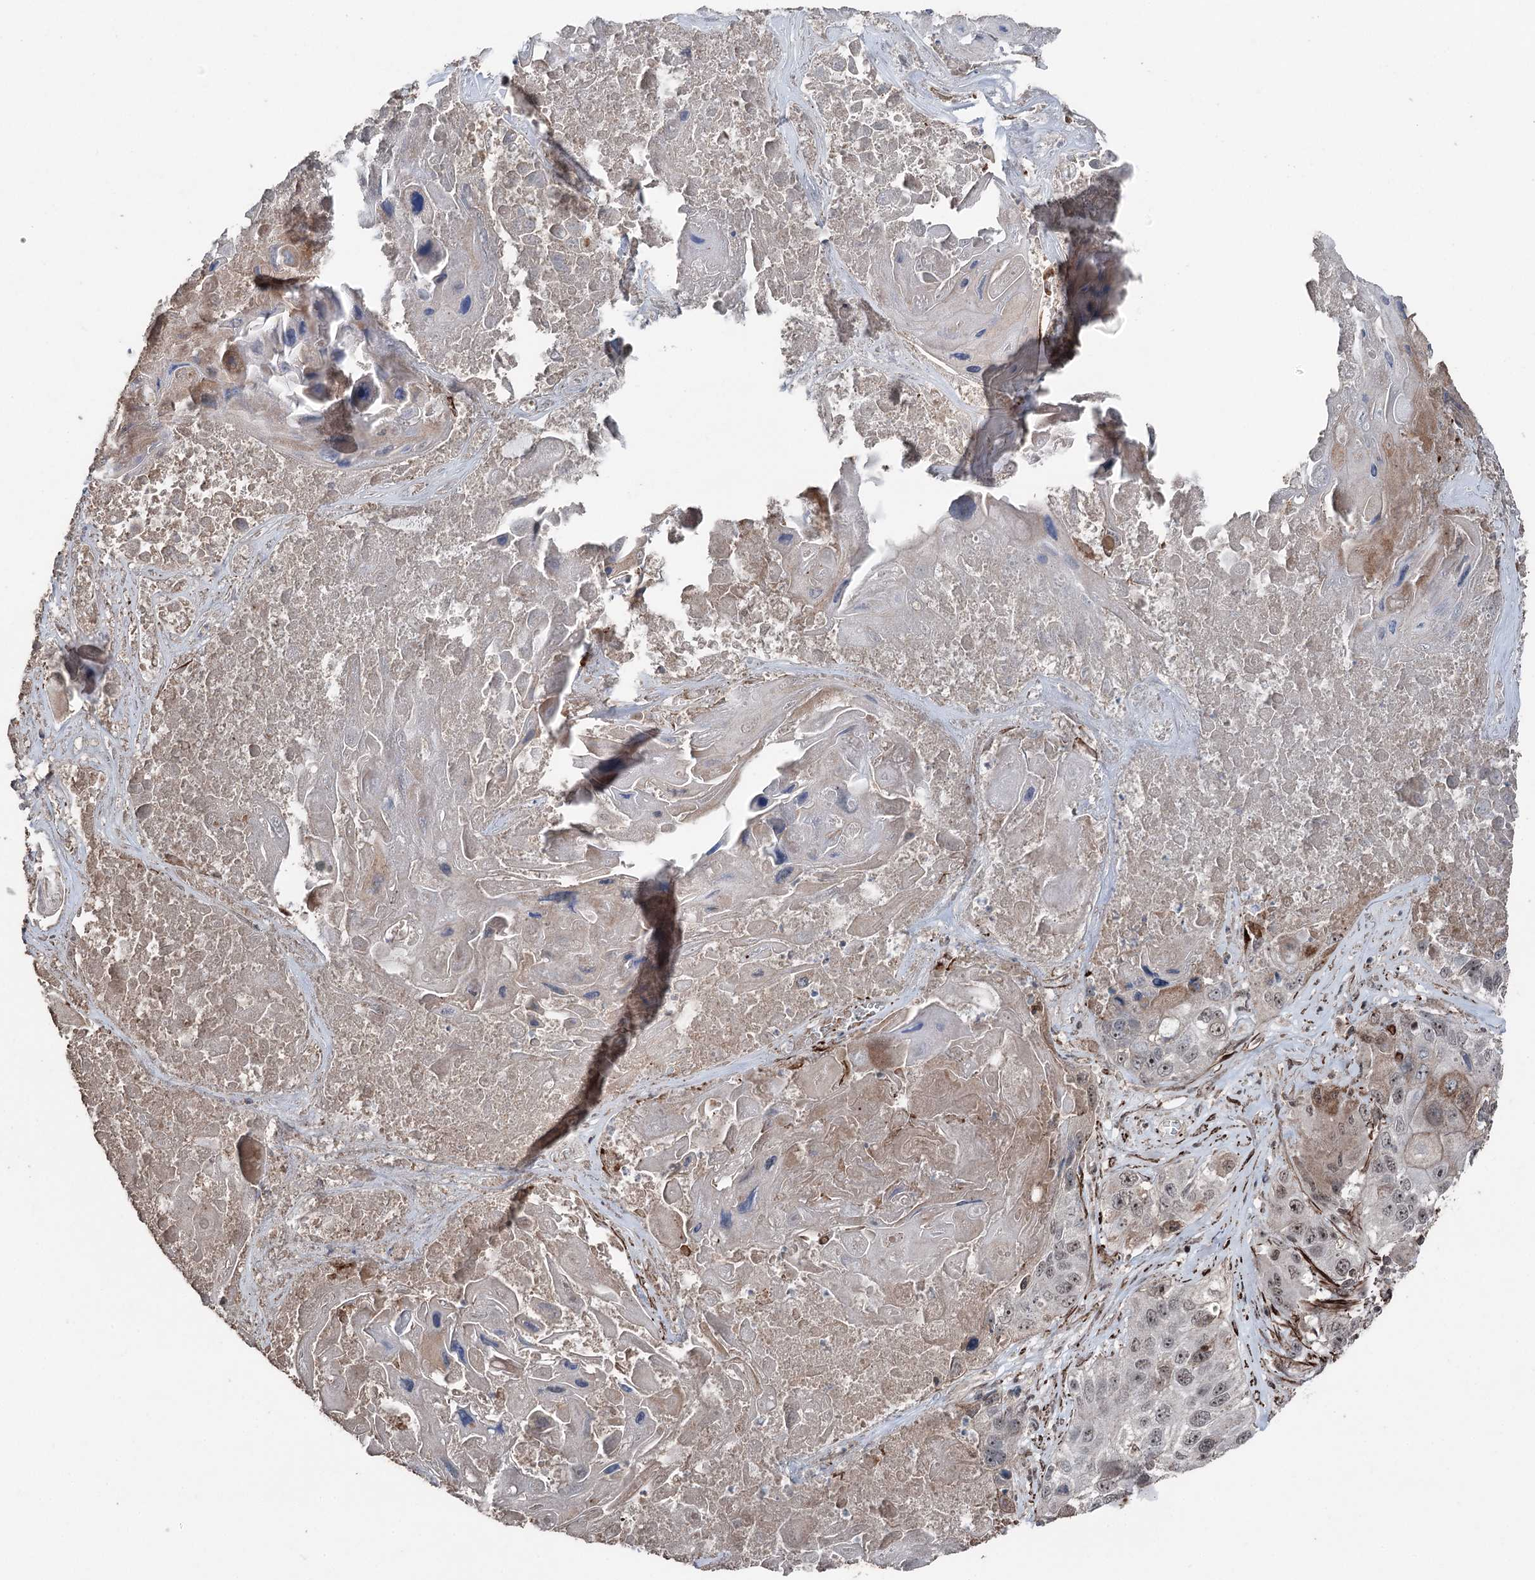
{"staining": {"intensity": "moderate", "quantity": "25%-75%", "location": "nuclear"}, "tissue": "lung cancer", "cell_type": "Tumor cells", "image_type": "cancer", "snomed": [{"axis": "morphology", "description": "Squamous cell carcinoma, NOS"}, {"axis": "topography", "description": "Lung"}], "caption": "A micrograph of human lung cancer (squamous cell carcinoma) stained for a protein shows moderate nuclear brown staining in tumor cells. (brown staining indicates protein expression, while blue staining denotes nuclei).", "gene": "CCDC82", "patient": {"sex": "male", "age": 61}}